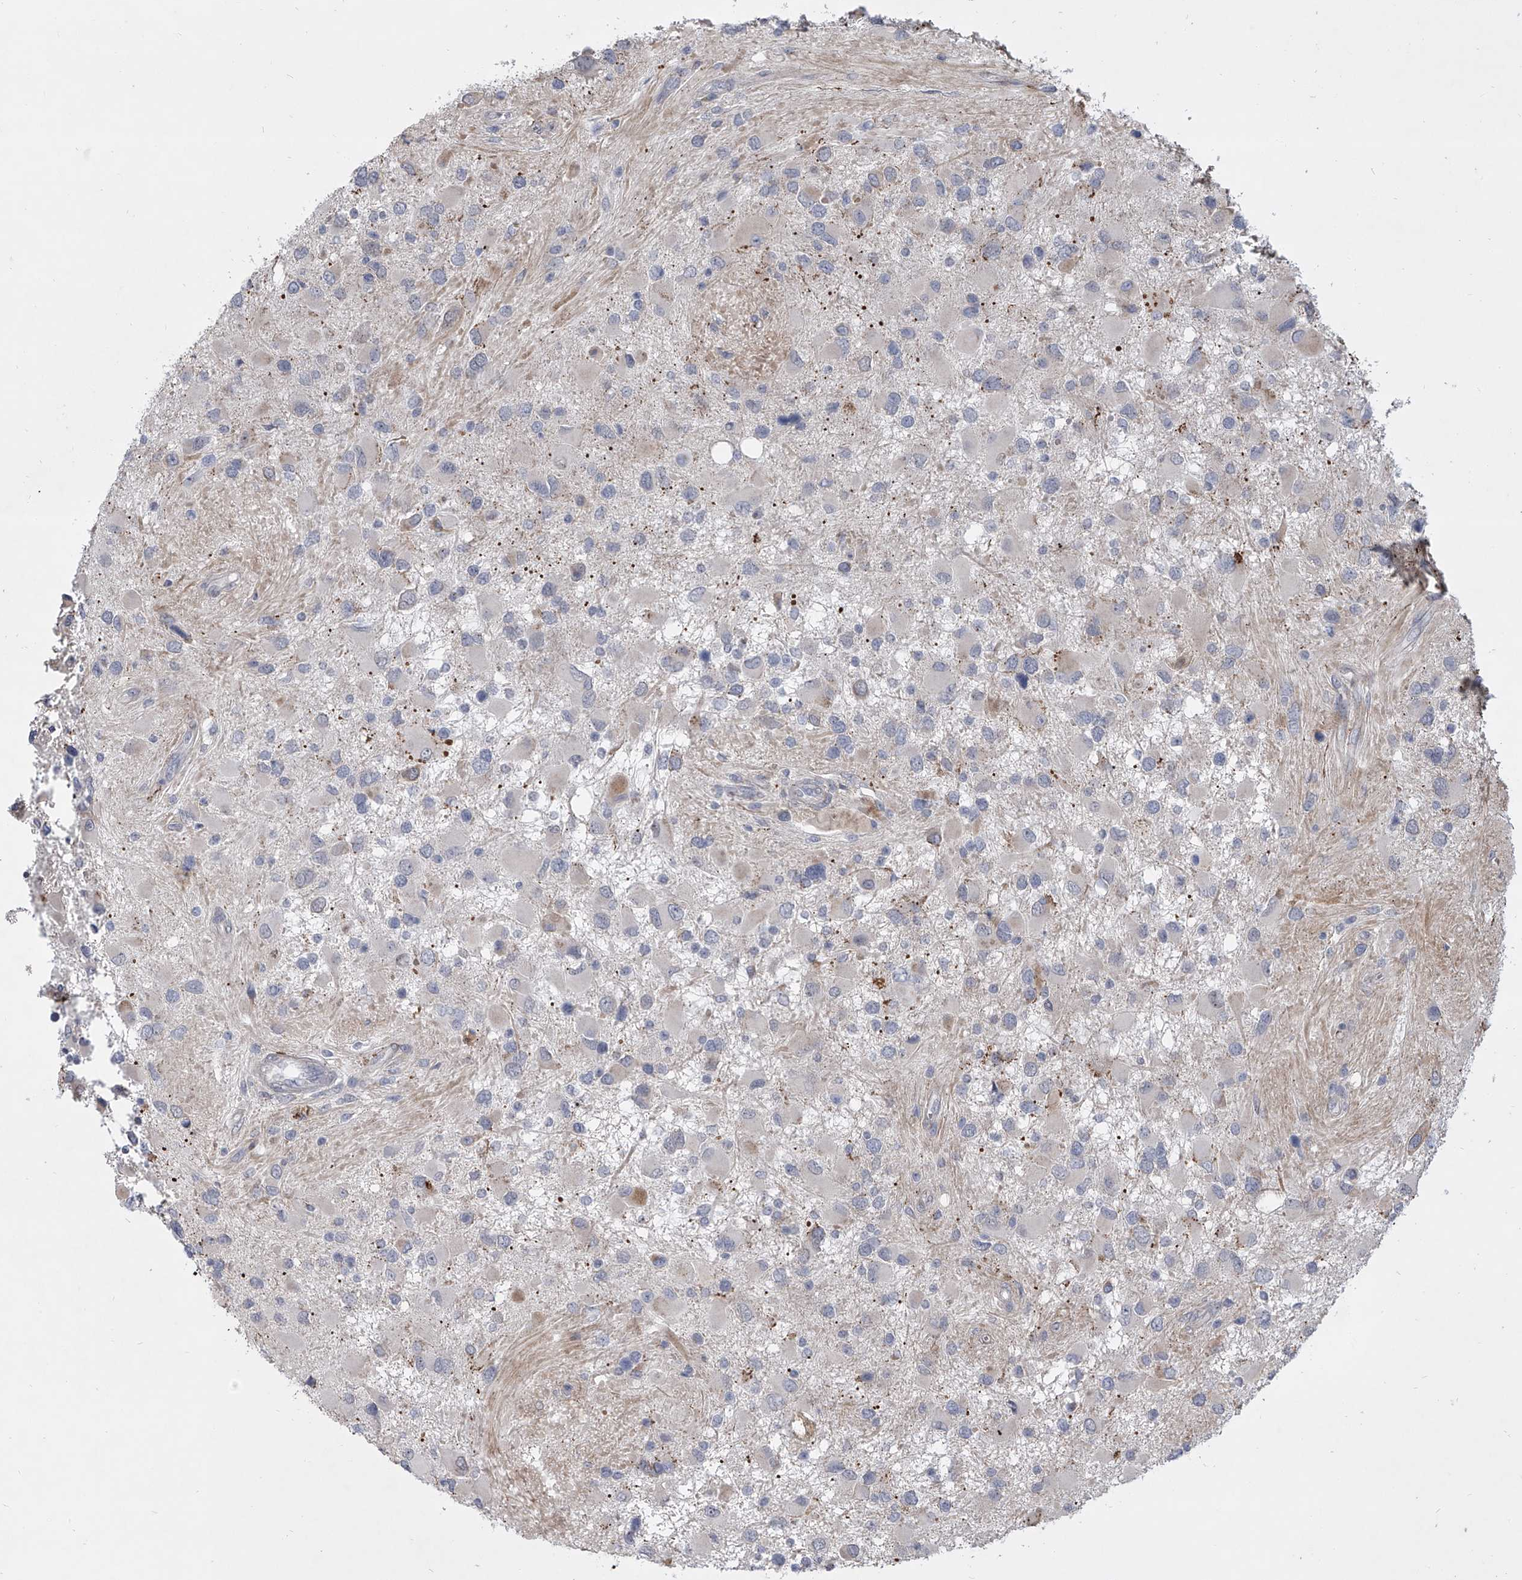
{"staining": {"intensity": "negative", "quantity": "none", "location": "none"}, "tissue": "glioma", "cell_type": "Tumor cells", "image_type": "cancer", "snomed": [{"axis": "morphology", "description": "Glioma, malignant, High grade"}, {"axis": "topography", "description": "Brain"}], "caption": "IHC of malignant high-grade glioma shows no staining in tumor cells. (Brightfield microscopy of DAB (3,3'-diaminobenzidine) immunohistochemistry (IHC) at high magnification).", "gene": "HEATR6", "patient": {"sex": "male", "age": 53}}